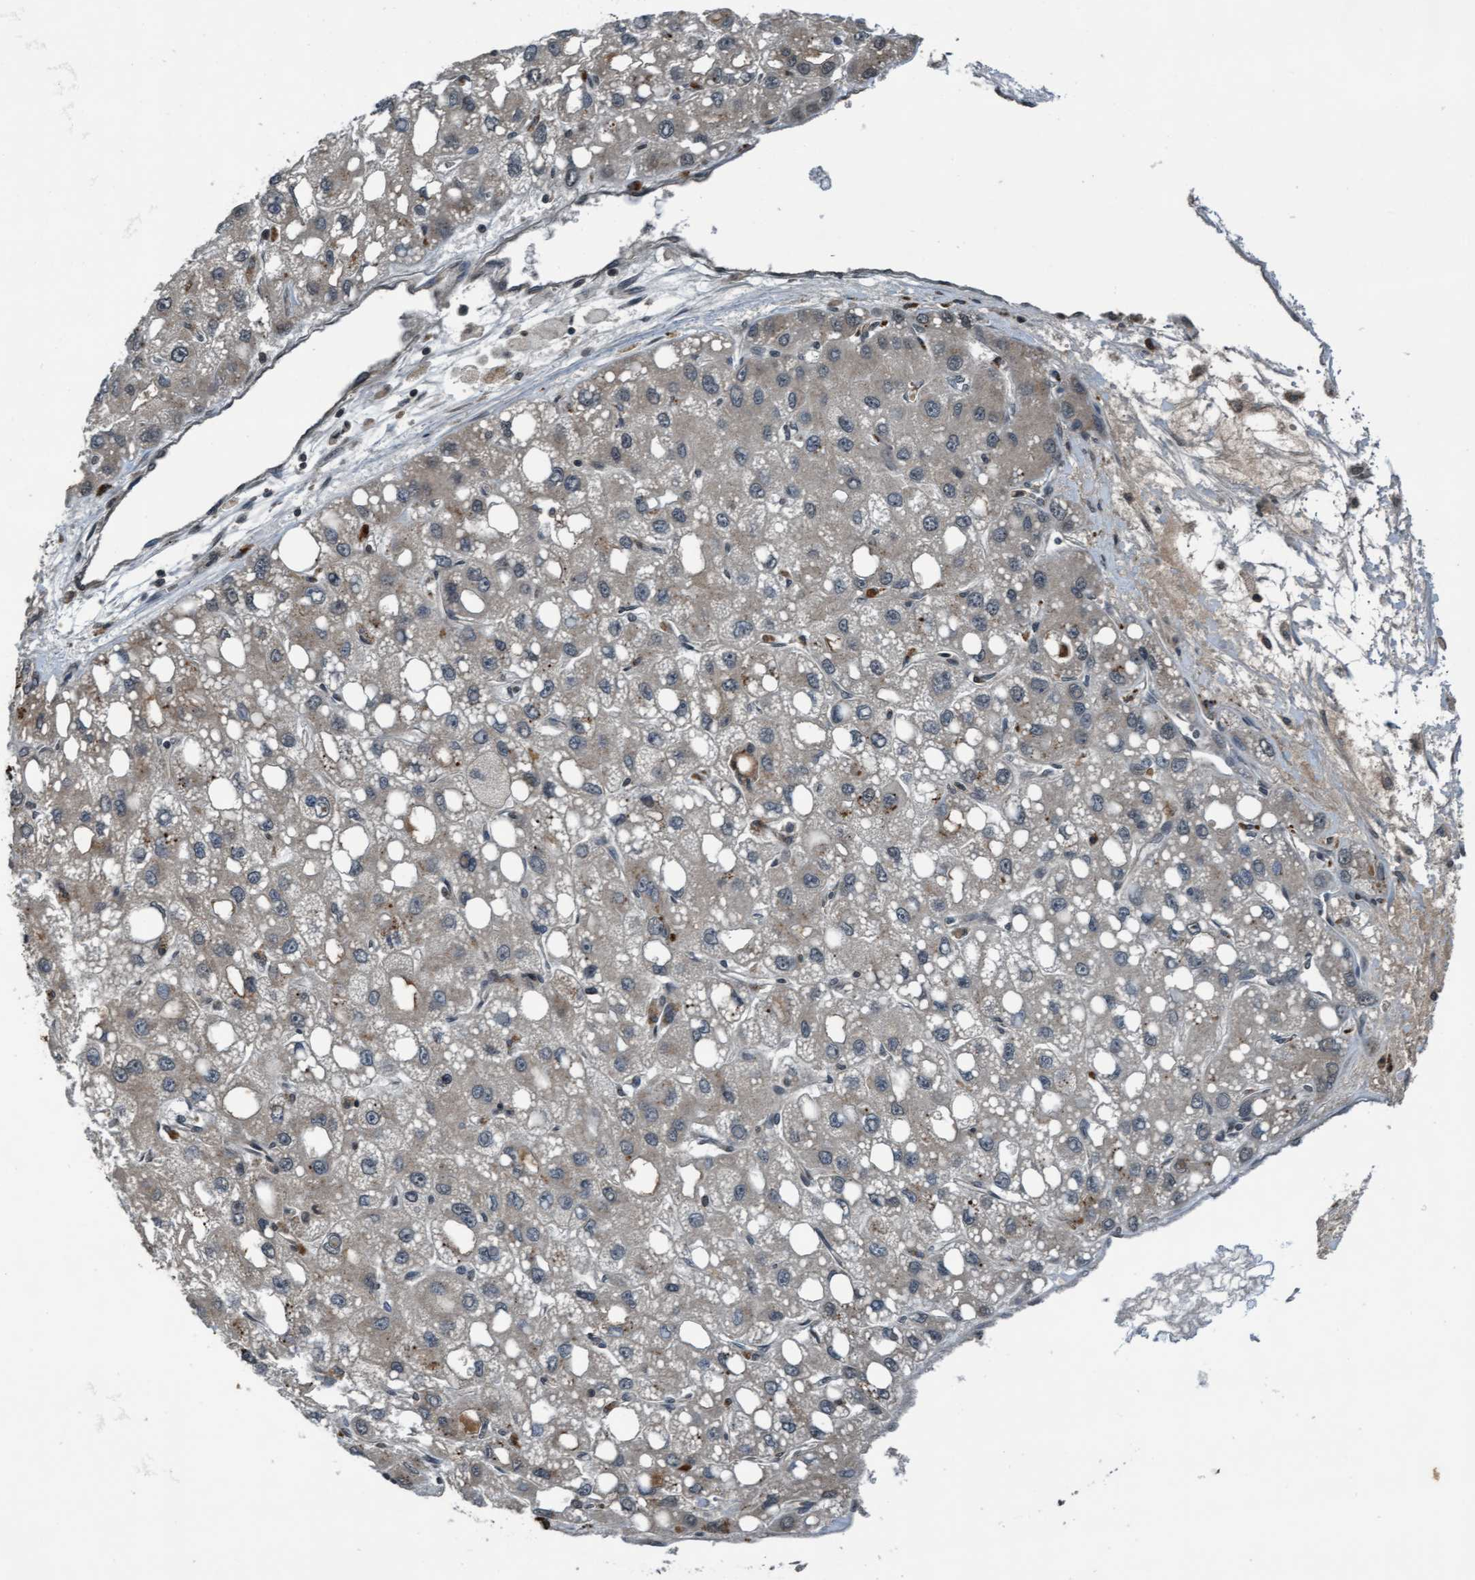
{"staining": {"intensity": "weak", "quantity": "25%-75%", "location": "cytoplasmic/membranous"}, "tissue": "liver cancer", "cell_type": "Tumor cells", "image_type": "cancer", "snomed": [{"axis": "morphology", "description": "Carcinoma, Hepatocellular, NOS"}, {"axis": "topography", "description": "Liver"}], "caption": "This is an image of IHC staining of liver cancer (hepatocellular carcinoma), which shows weak staining in the cytoplasmic/membranous of tumor cells.", "gene": "WASF1", "patient": {"sex": "male", "age": 55}}